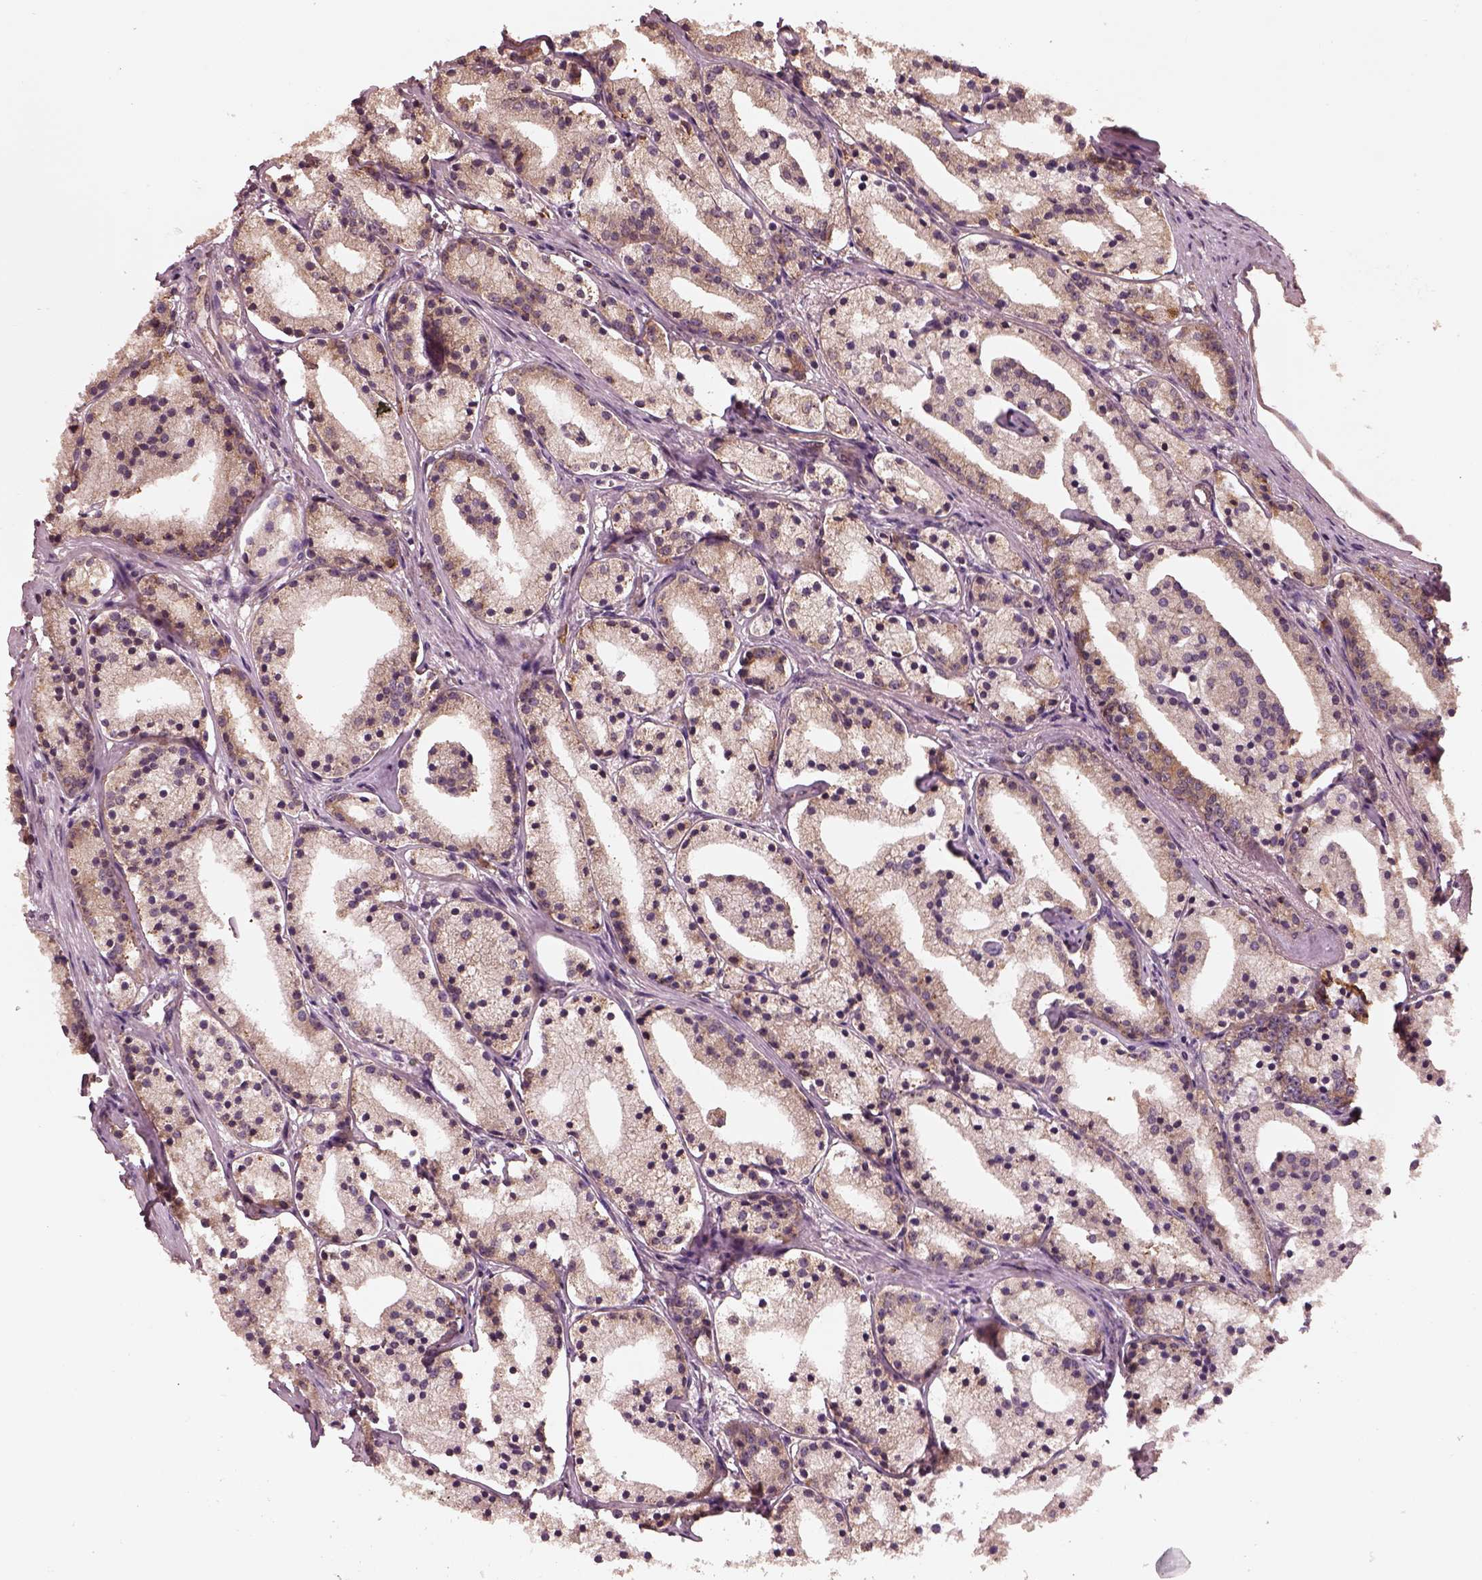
{"staining": {"intensity": "moderate", "quantity": ">75%", "location": "cytoplasmic/membranous"}, "tissue": "prostate cancer", "cell_type": "Tumor cells", "image_type": "cancer", "snomed": [{"axis": "morphology", "description": "Adenocarcinoma, NOS"}, {"axis": "topography", "description": "Prostate"}], "caption": "This micrograph exhibits immunohistochemistry staining of prostate cancer, with medium moderate cytoplasmic/membranous positivity in about >75% of tumor cells.", "gene": "RPS5", "patient": {"sex": "male", "age": 69}}